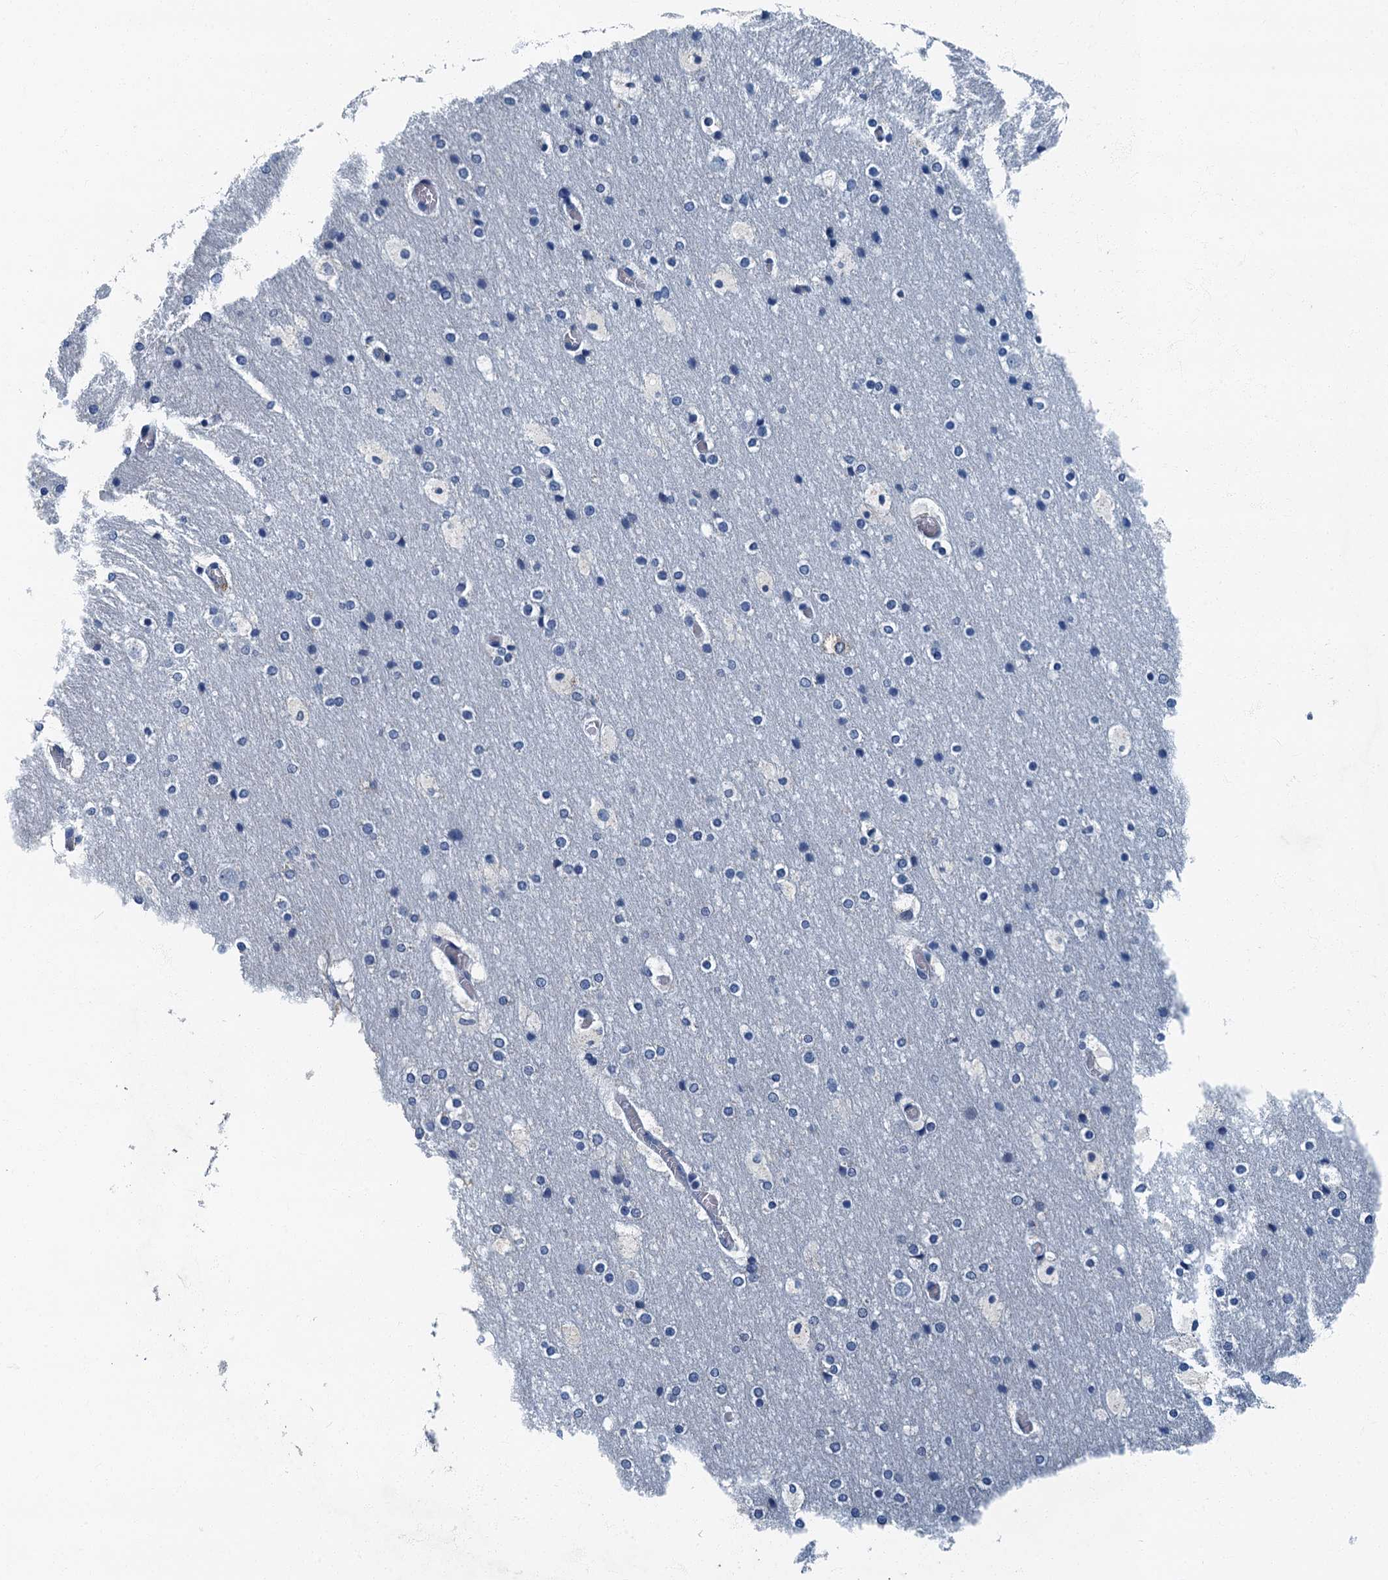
{"staining": {"intensity": "negative", "quantity": "none", "location": "none"}, "tissue": "cerebral cortex", "cell_type": "Endothelial cells", "image_type": "normal", "snomed": [{"axis": "morphology", "description": "Normal tissue, NOS"}, {"axis": "topography", "description": "Cerebral cortex"}], "caption": "Protein analysis of normal cerebral cortex displays no significant expression in endothelial cells. The staining was performed using DAB to visualize the protein expression in brown, while the nuclei were stained in blue with hematoxylin (Magnification: 20x).", "gene": "GADL1", "patient": {"sex": "male", "age": 57}}